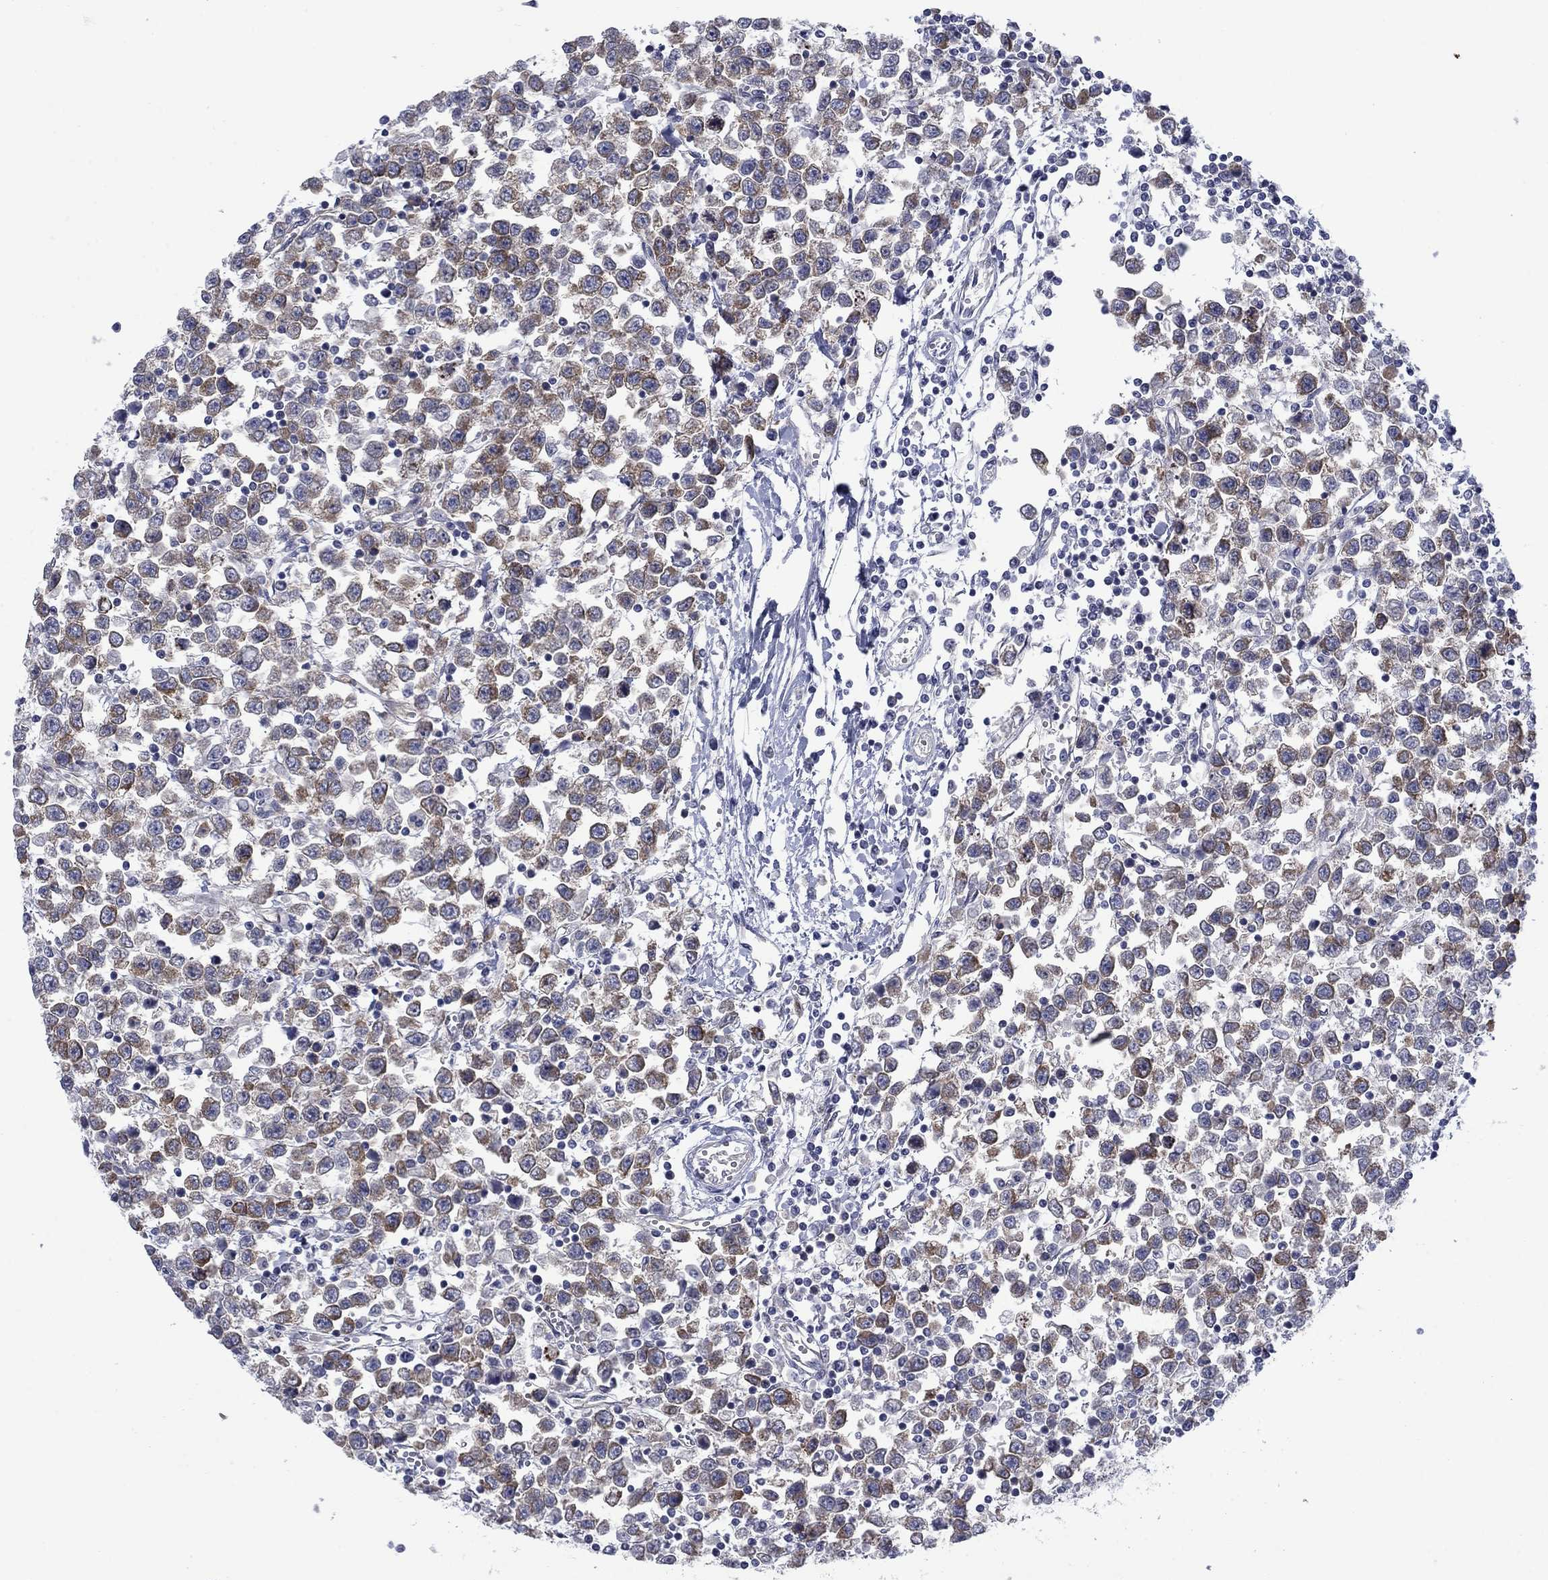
{"staining": {"intensity": "moderate", "quantity": "25%-75%", "location": "cytoplasmic/membranous"}, "tissue": "testis cancer", "cell_type": "Tumor cells", "image_type": "cancer", "snomed": [{"axis": "morphology", "description": "Seminoma, NOS"}, {"axis": "topography", "description": "Testis"}], "caption": "DAB (3,3'-diaminobenzidine) immunohistochemical staining of human testis cancer demonstrates moderate cytoplasmic/membranous protein positivity in about 25%-75% of tumor cells. Immunohistochemistry (ihc) stains the protein in brown and the nuclei are stained blue.", "gene": "FXR1", "patient": {"sex": "male", "age": 34}}